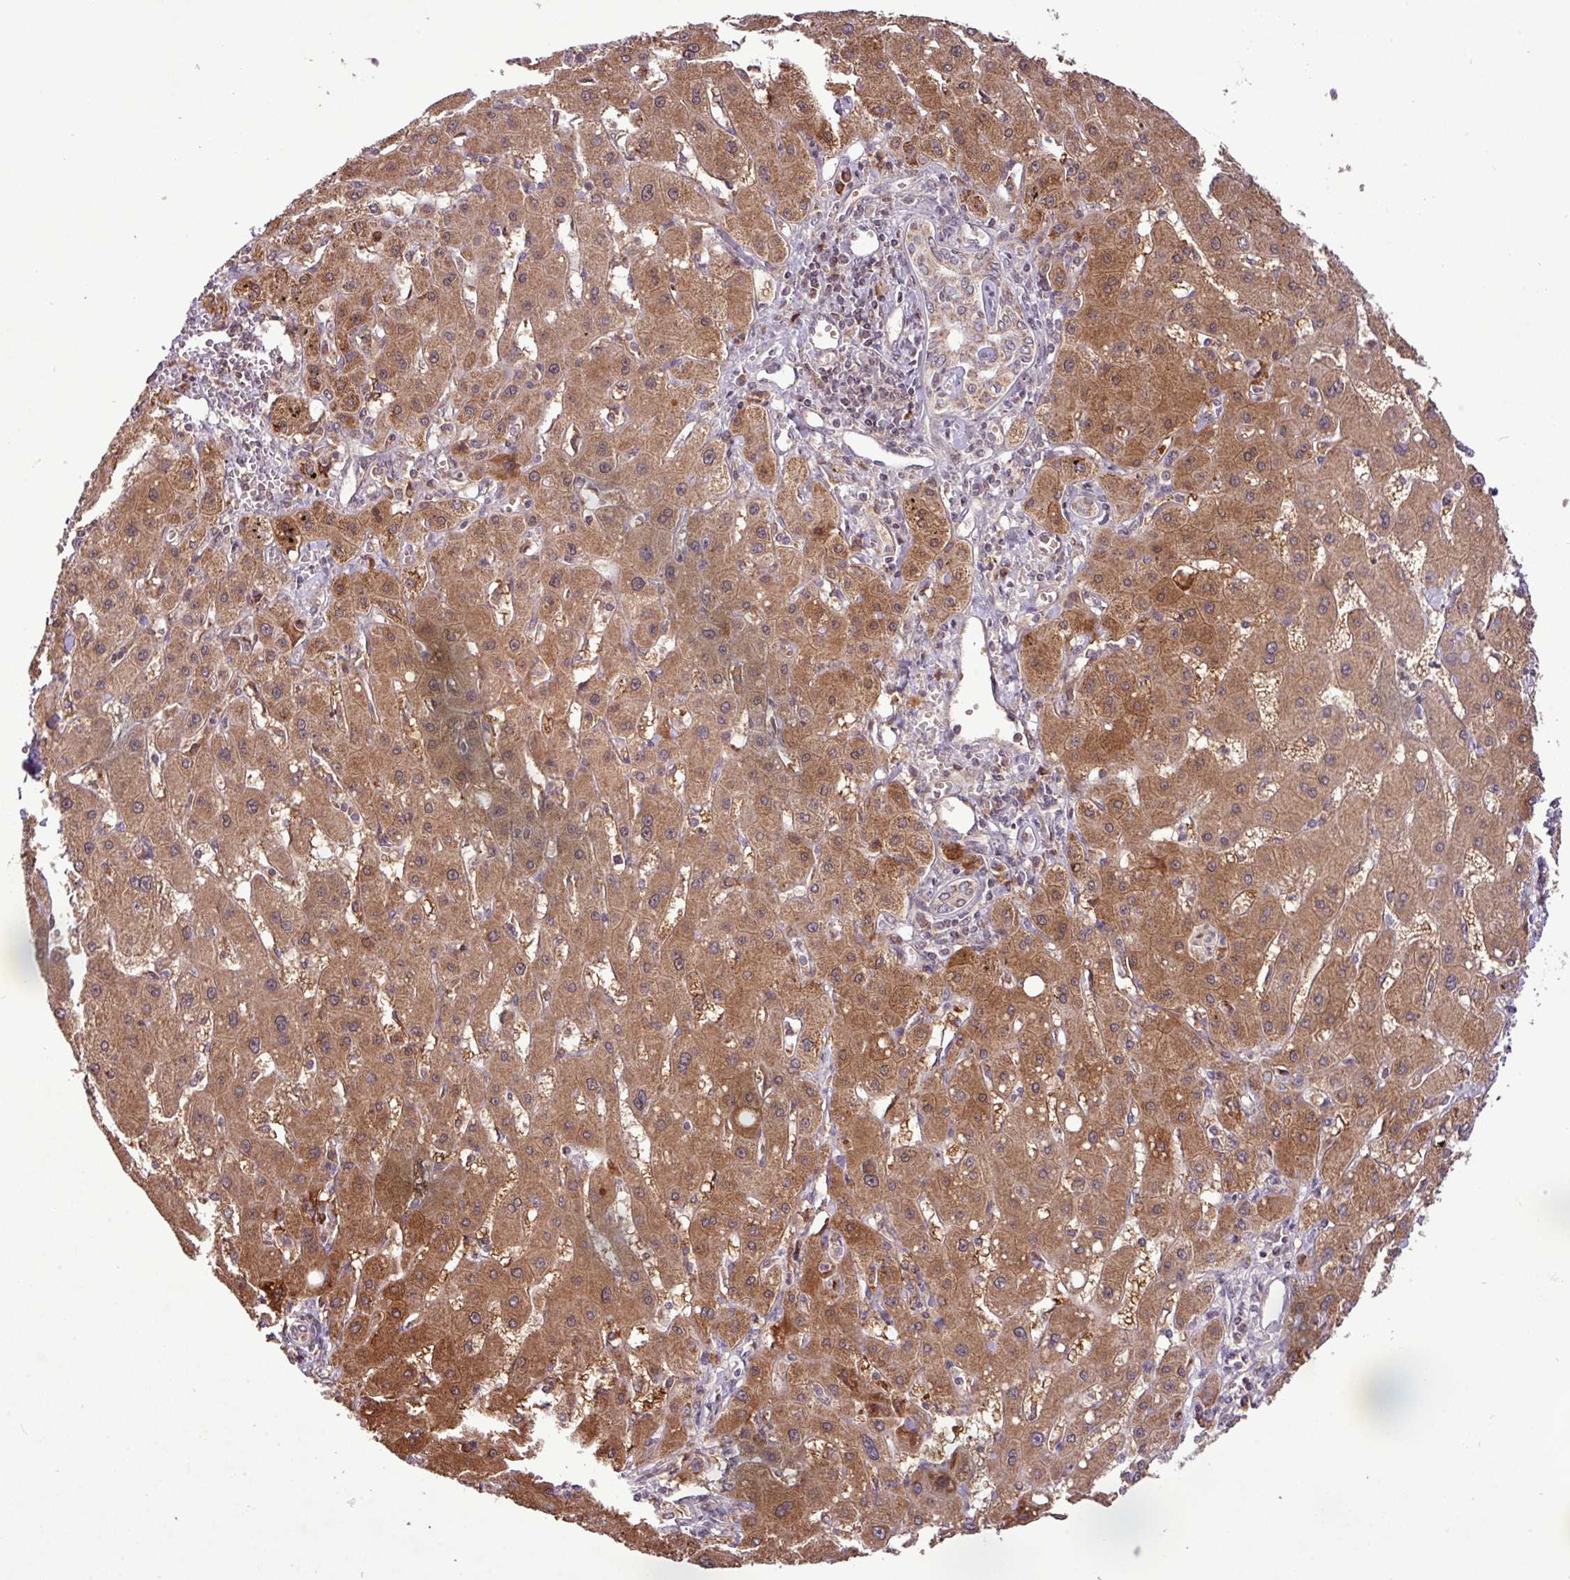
{"staining": {"intensity": "moderate", "quantity": ">75%", "location": "cytoplasmic/membranous"}, "tissue": "liver cancer", "cell_type": "Tumor cells", "image_type": "cancer", "snomed": [{"axis": "morphology", "description": "Carcinoma, Hepatocellular, NOS"}, {"axis": "topography", "description": "Liver"}], "caption": "The histopathology image exhibits a brown stain indicating the presence of a protein in the cytoplasmic/membranous of tumor cells in liver hepatocellular carcinoma.", "gene": "YPEL3", "patient": {"sex": "male", "age": 72}}